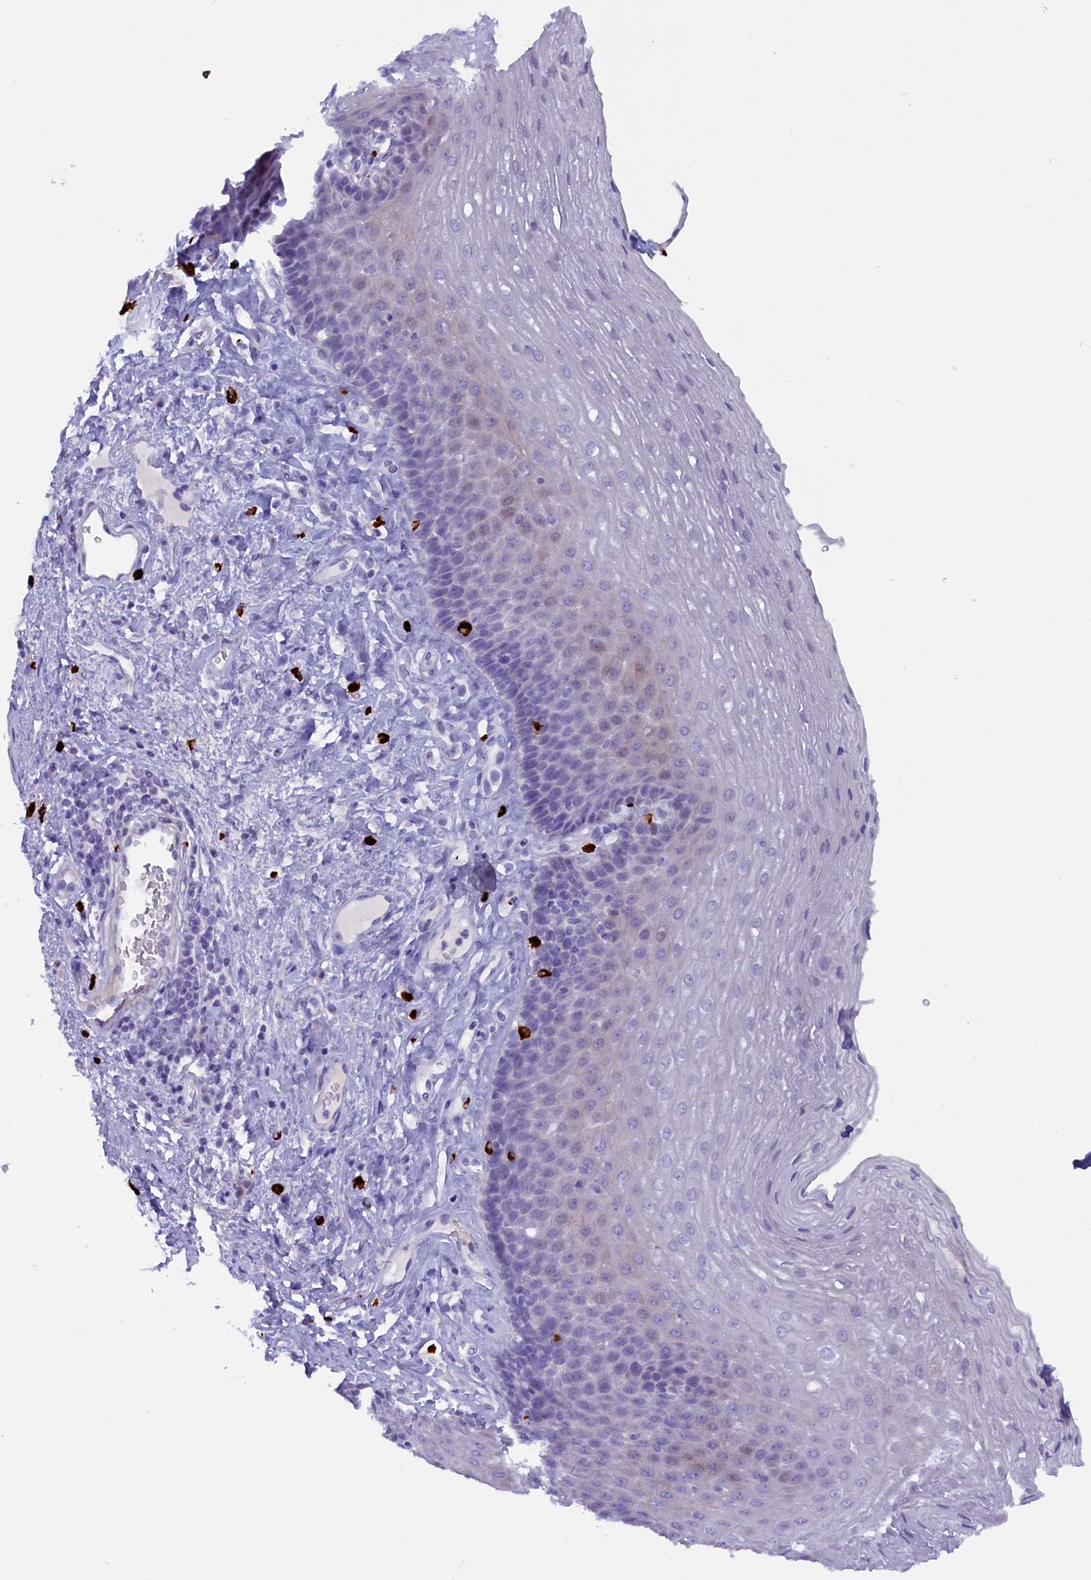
{"staining": {"intensity": "negative", "quantity": "none", "location": "none"}, "tissue": "esophagus", "cell_type": "Squamous epithelial cells", "image_type": "normal", "snomed": [{"axis": "morphology", "description": "Normal tissue, NOS"}, {"axis": "topography", "description": "Esophagus"}], "caption": "Squamous epithelial cells show no significant protein positivity in benign esophagus. (Brightfield microscopy of DAB IHC at high magnification).", "gene": "RTTN", "patient": {"sex": "female", "age": 66}}